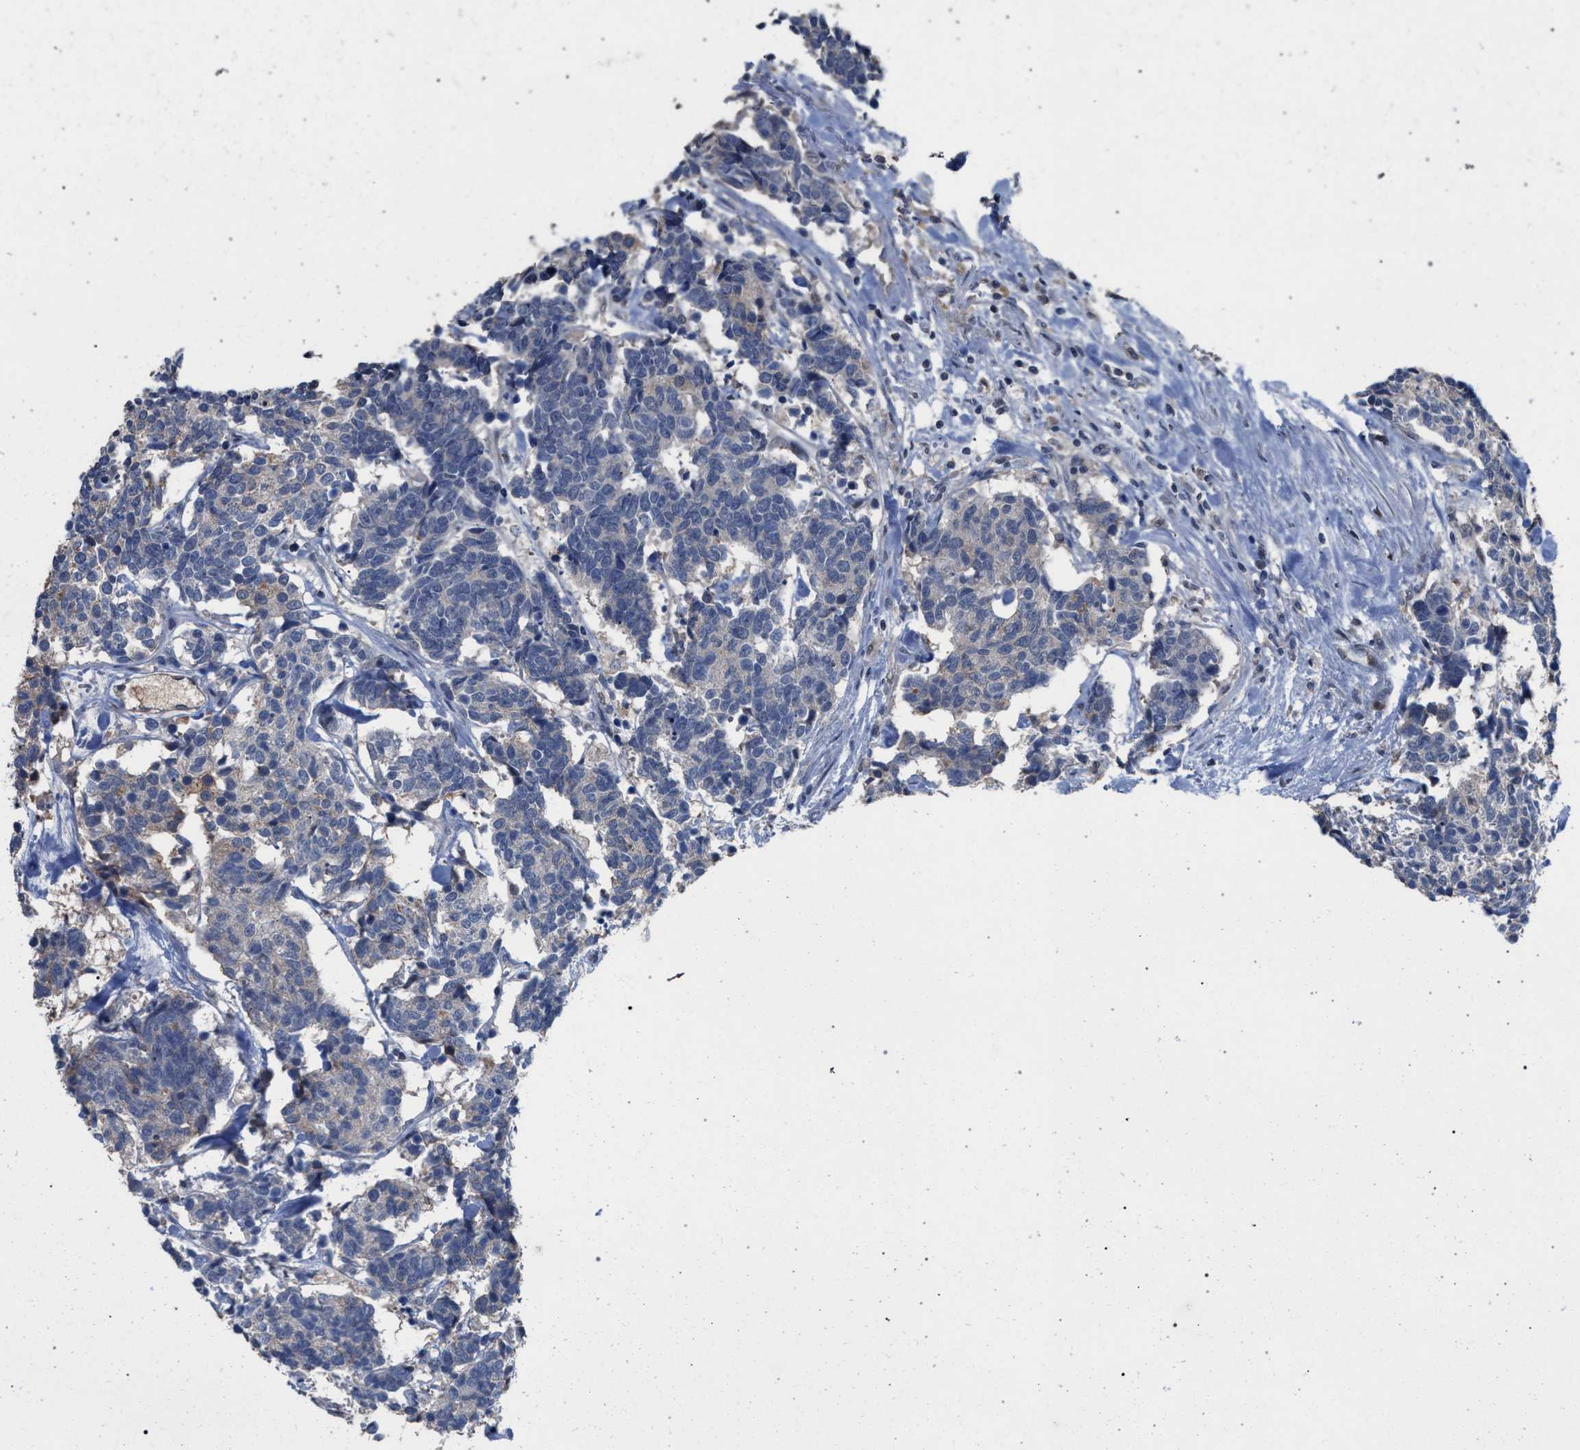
{"staining": {"intensity": "negative", "quantity": "none", "location": "none"}, "tissue": "carcinoid", "cell_type": "Tumor cells", "image_type": "cancer", "snomed": [{"axis": "morphology", "description": "Carcinoma, NOS"}, {"axis": "morphology", "description": "Carcinoid, malignant, NOS"}, {"axis": "topography", "description": "Urinary bladder"}], "caption": "Immunohistochemistry (IHC) histopathology image of neoplastic tissue: carcinoid stained with DAB (3,3'-diaminobenzidine) shows no significant protein staining in tumor cells. The staining was performed using DAB to visualize the protein expression in brown, while the nuclei were stained in blue with hematoxylin (Magnification: 20x).", "gene": "TECPR1", "patient": {"sex": "male", "age": 57}}